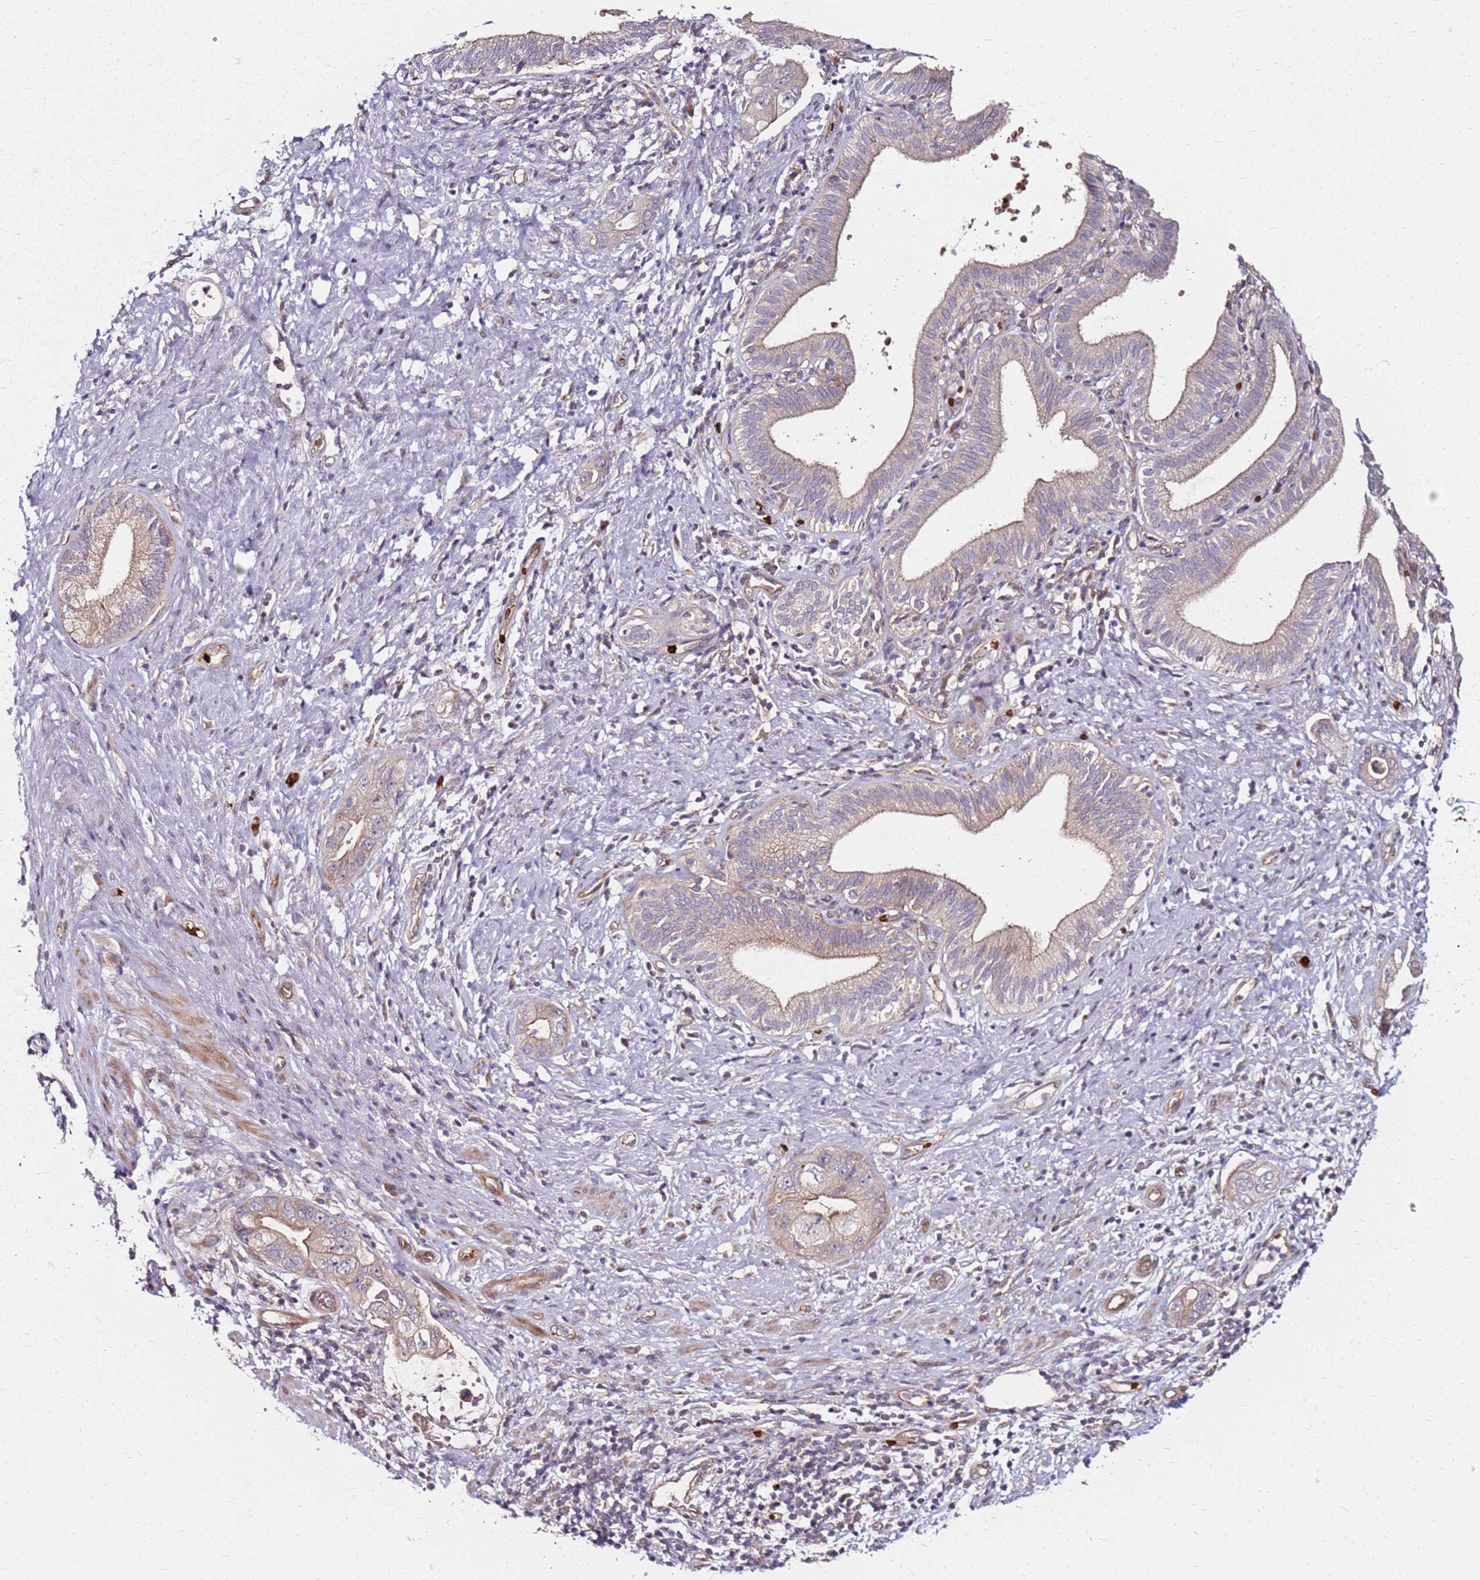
{"staining": {"intensity": "weak", "quantity": "25%-75%", "location": "cytoplasmic/membranous"}, "tissue": "pancreatic cancer", "cell_type": "Tumor cells", "image_type": "cancer", "snomed": [{"axis": "morphology", "description": "Adenocarcinoma, NOS"}, {"axis": "topography", "description": "Pancreas"}], "caption": "Immunohistochemical staining of human pancreatic adenocarcinoma exhibits weak cytoplasmic/membranous protein expression in about 25%-75% of tumor cells.", "gene": "RNF11", "patient": {"sex": "female", "age": 73}}